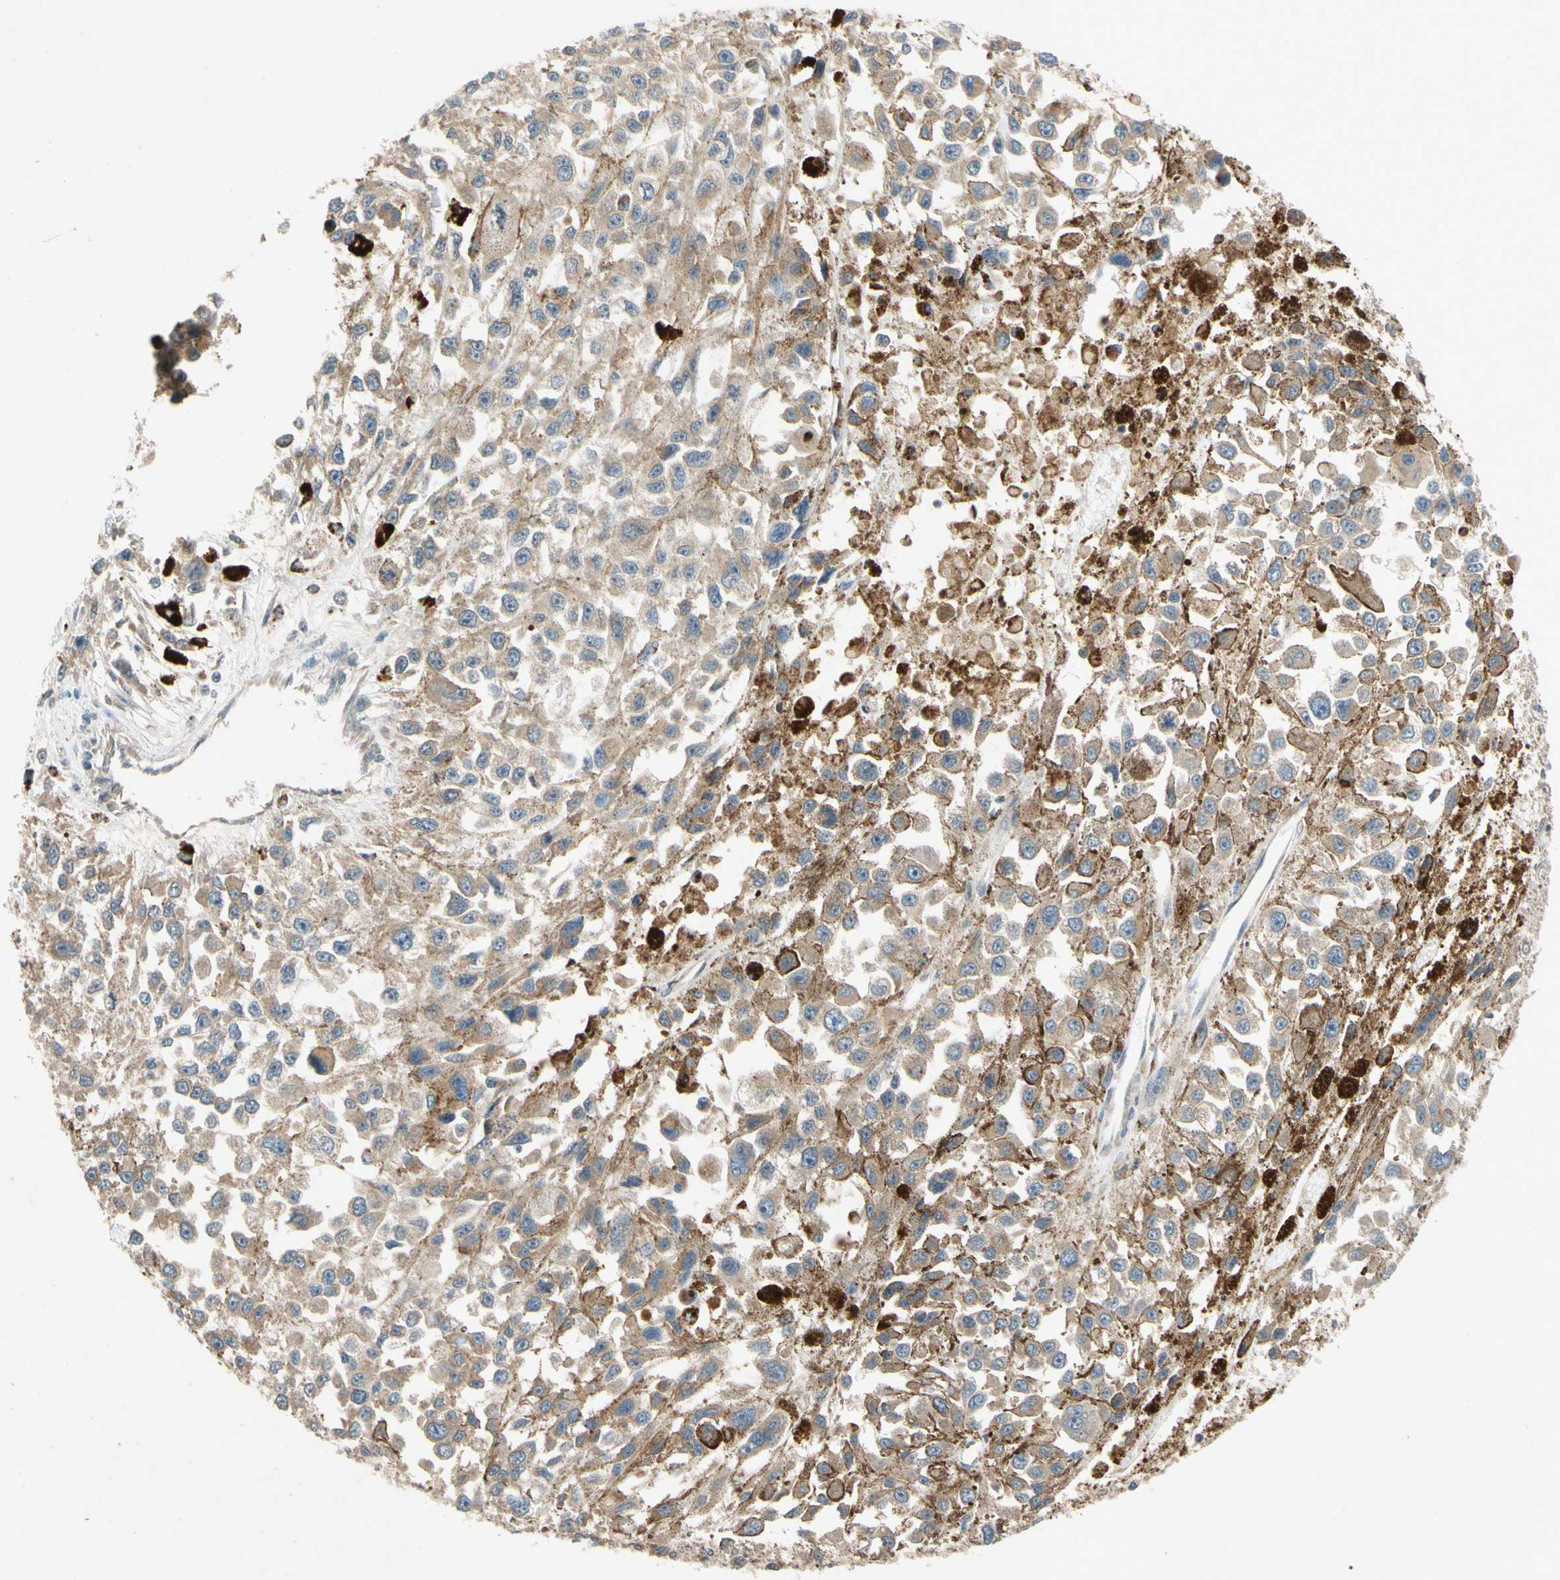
{"staining": {"intensity": "weak", "quantity": ">75%", "location": "cytoplasmic/membranous"}, "tissue": "melanoma", "cell_type": "Tumor cells", "image_type": "cancer", "snomed": [{"axis": "morphology", "description": "Malignant melanoma, Metastatic site"}, {"axis": "topography", "description": "Lymph node"}], "caption": "High-power microscopy captured an immunohistochemistry (IHC) image of malignant melanoma (metastatic site), revealing weak cytoplasmic/membranous staining in approximately >75% of tumor cells. The protein is shown in brown color, while the nuclei are stained blue.", "gene": "MBTPS2", "patient": {"sex": "male", "age": 59}}